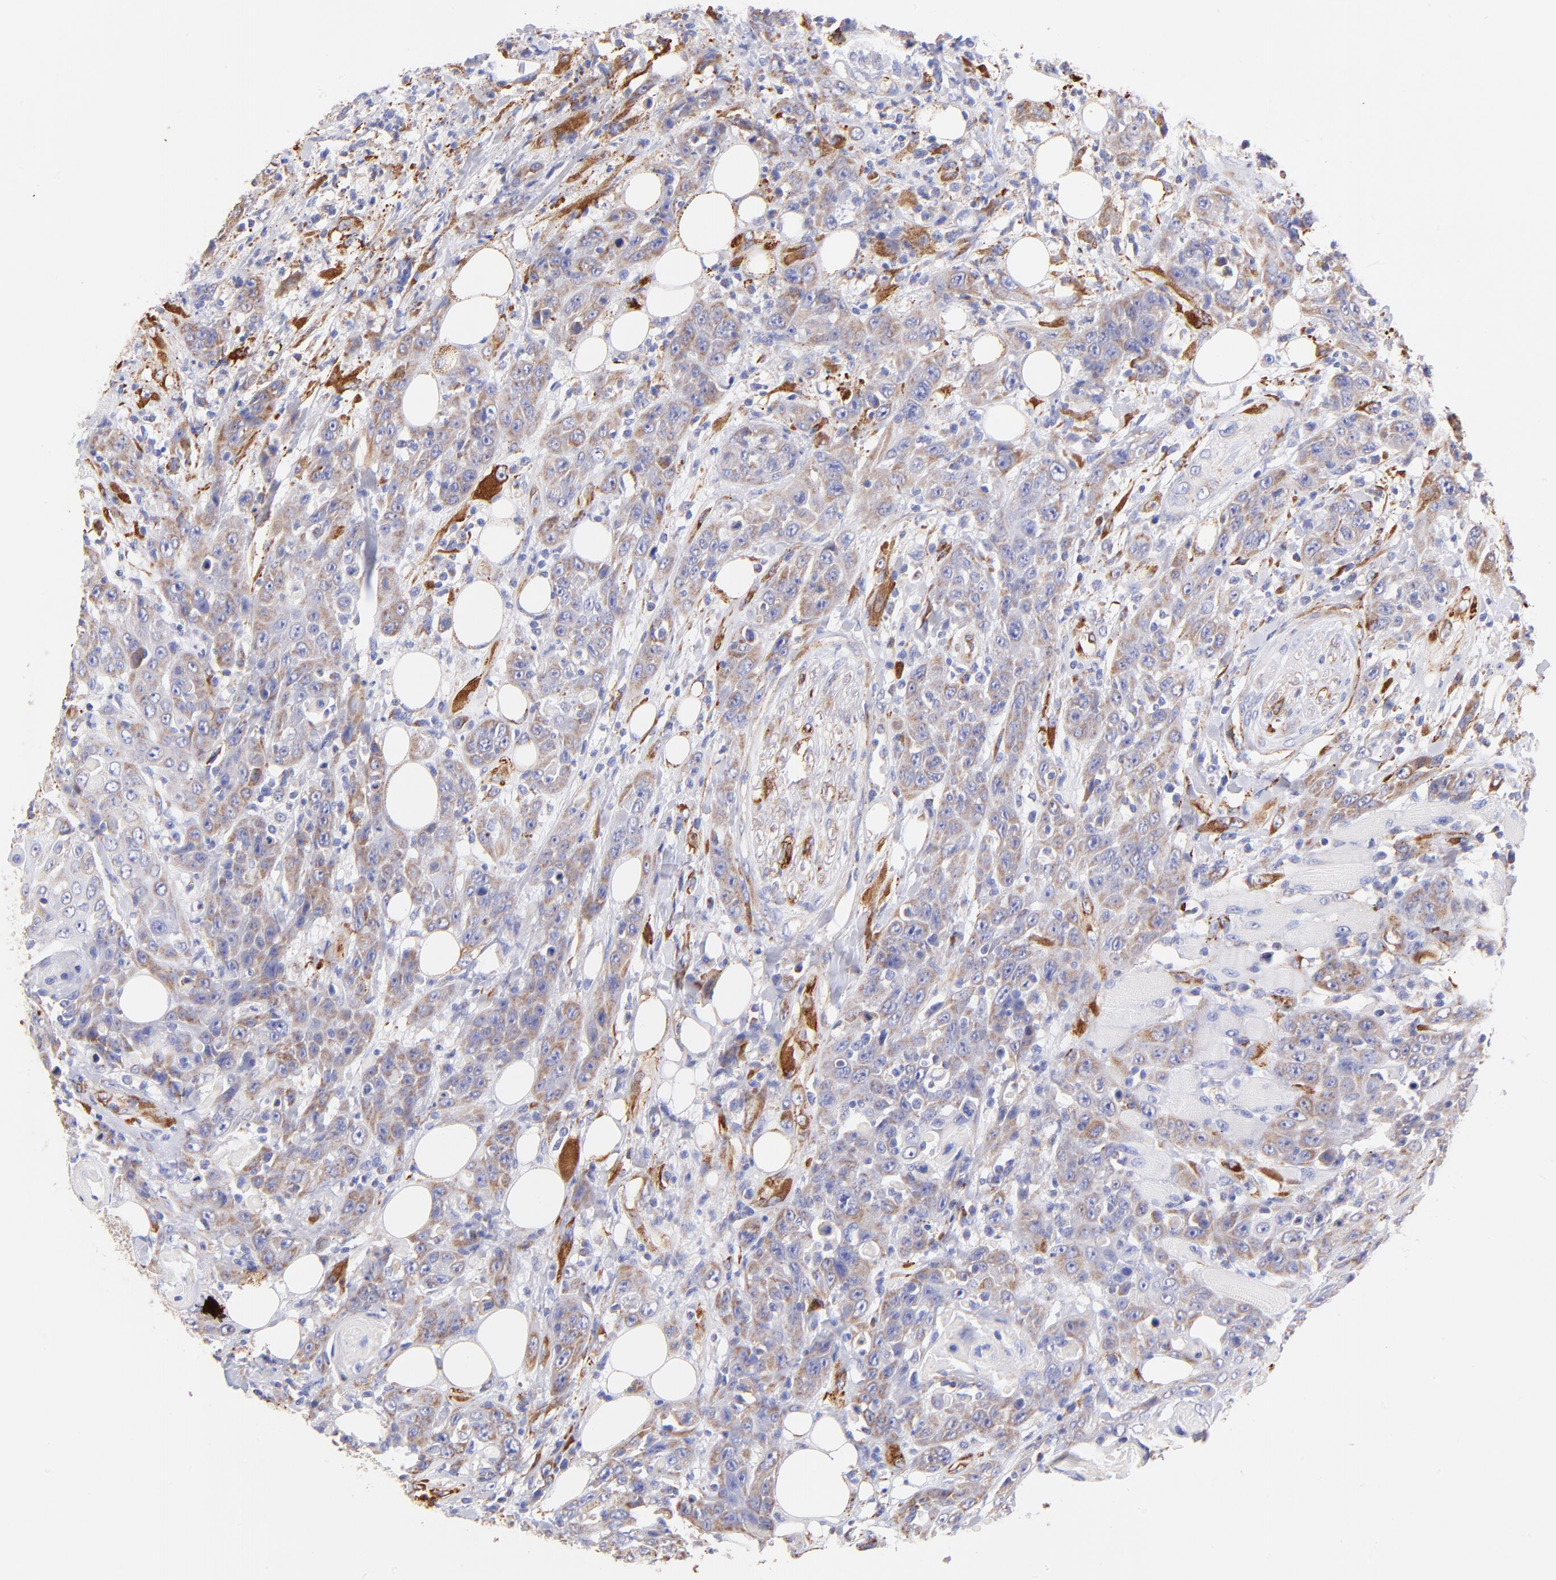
{"staining": {"intensity": "moderate", "quantity": ">75%", "location": "cytoplasmic/membranous"}, "tissue": "head and neck cancer", "cell_type": "Tumor cells", "image_type": "cancer", "snomed": [{"axis": "morphology", "description": "Squamous cell carcinoma, NOS"}, {"axis": "topography", "description": "Head-Neck"}], "caption": "Tumor cells exhibit moderate cytoplasmic/membranous expression in about >75% of cells in head and neck cancer.", "gene": "SPARC", "patient": {"sex": "female", "age": 84}}